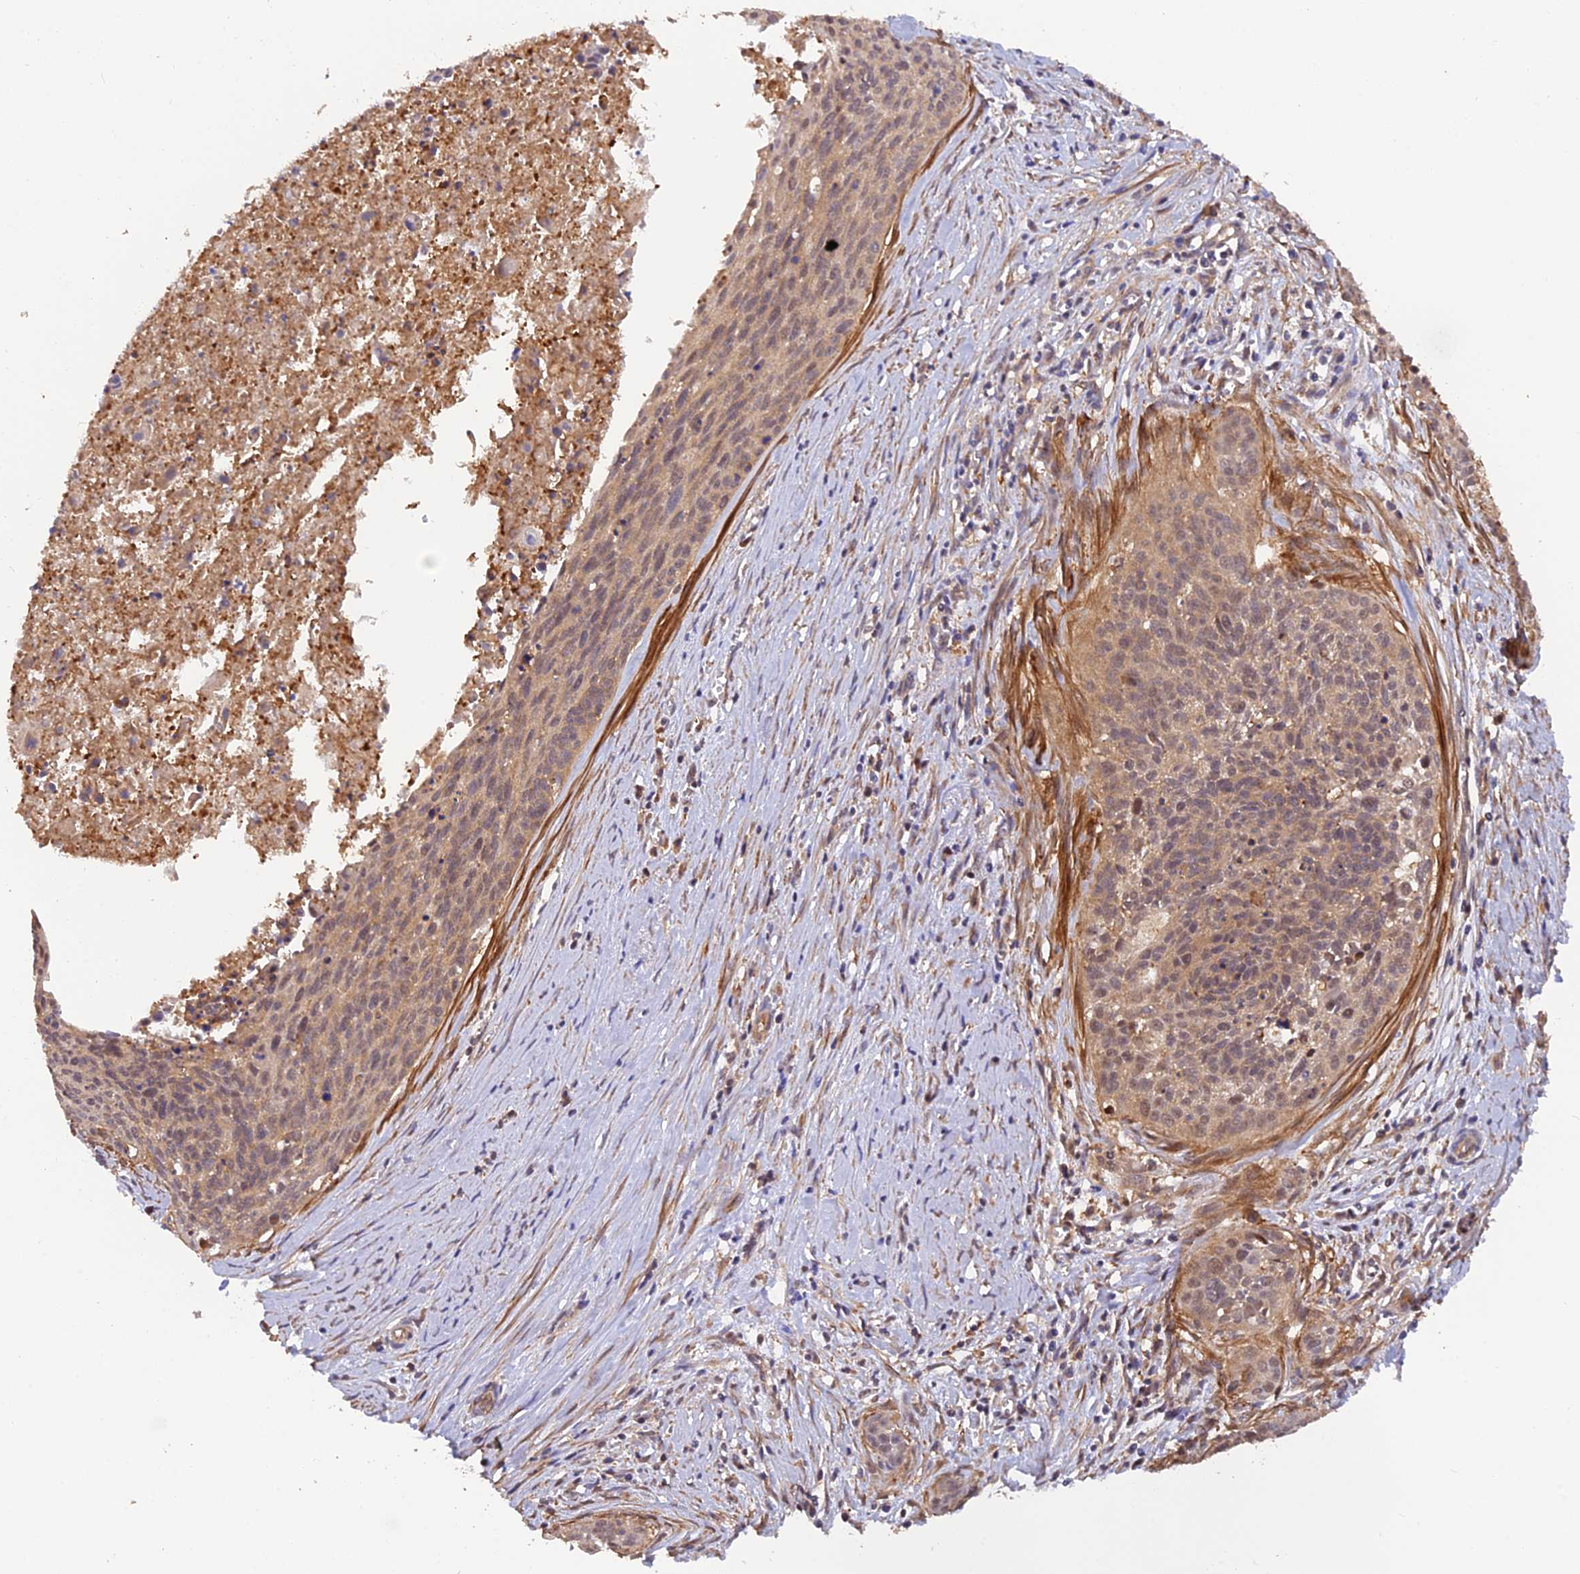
{"staining": {"intensity": "weak", "quantity": ">75%", "location": "cytoplasmic/membranous,nuclear"}, "tissue": "cervical cancer", "cell_type": "Tumor cells", "image_type": "cancer", "snomed": [{"axis": "morphology", "description": "Squamous cell carcinoma, NOS"}, {"axis": "topography", "description": "Cervix"}], "caption": "This is an image of immunohistochemistry staining of squamous cell carcinoma (cervical), which shows weak positivity in the cytoplasmic/membranous and nuclear of tumor cells.", "gene": "PSMB3", "patient": {"sex": "female", "age": 55}}